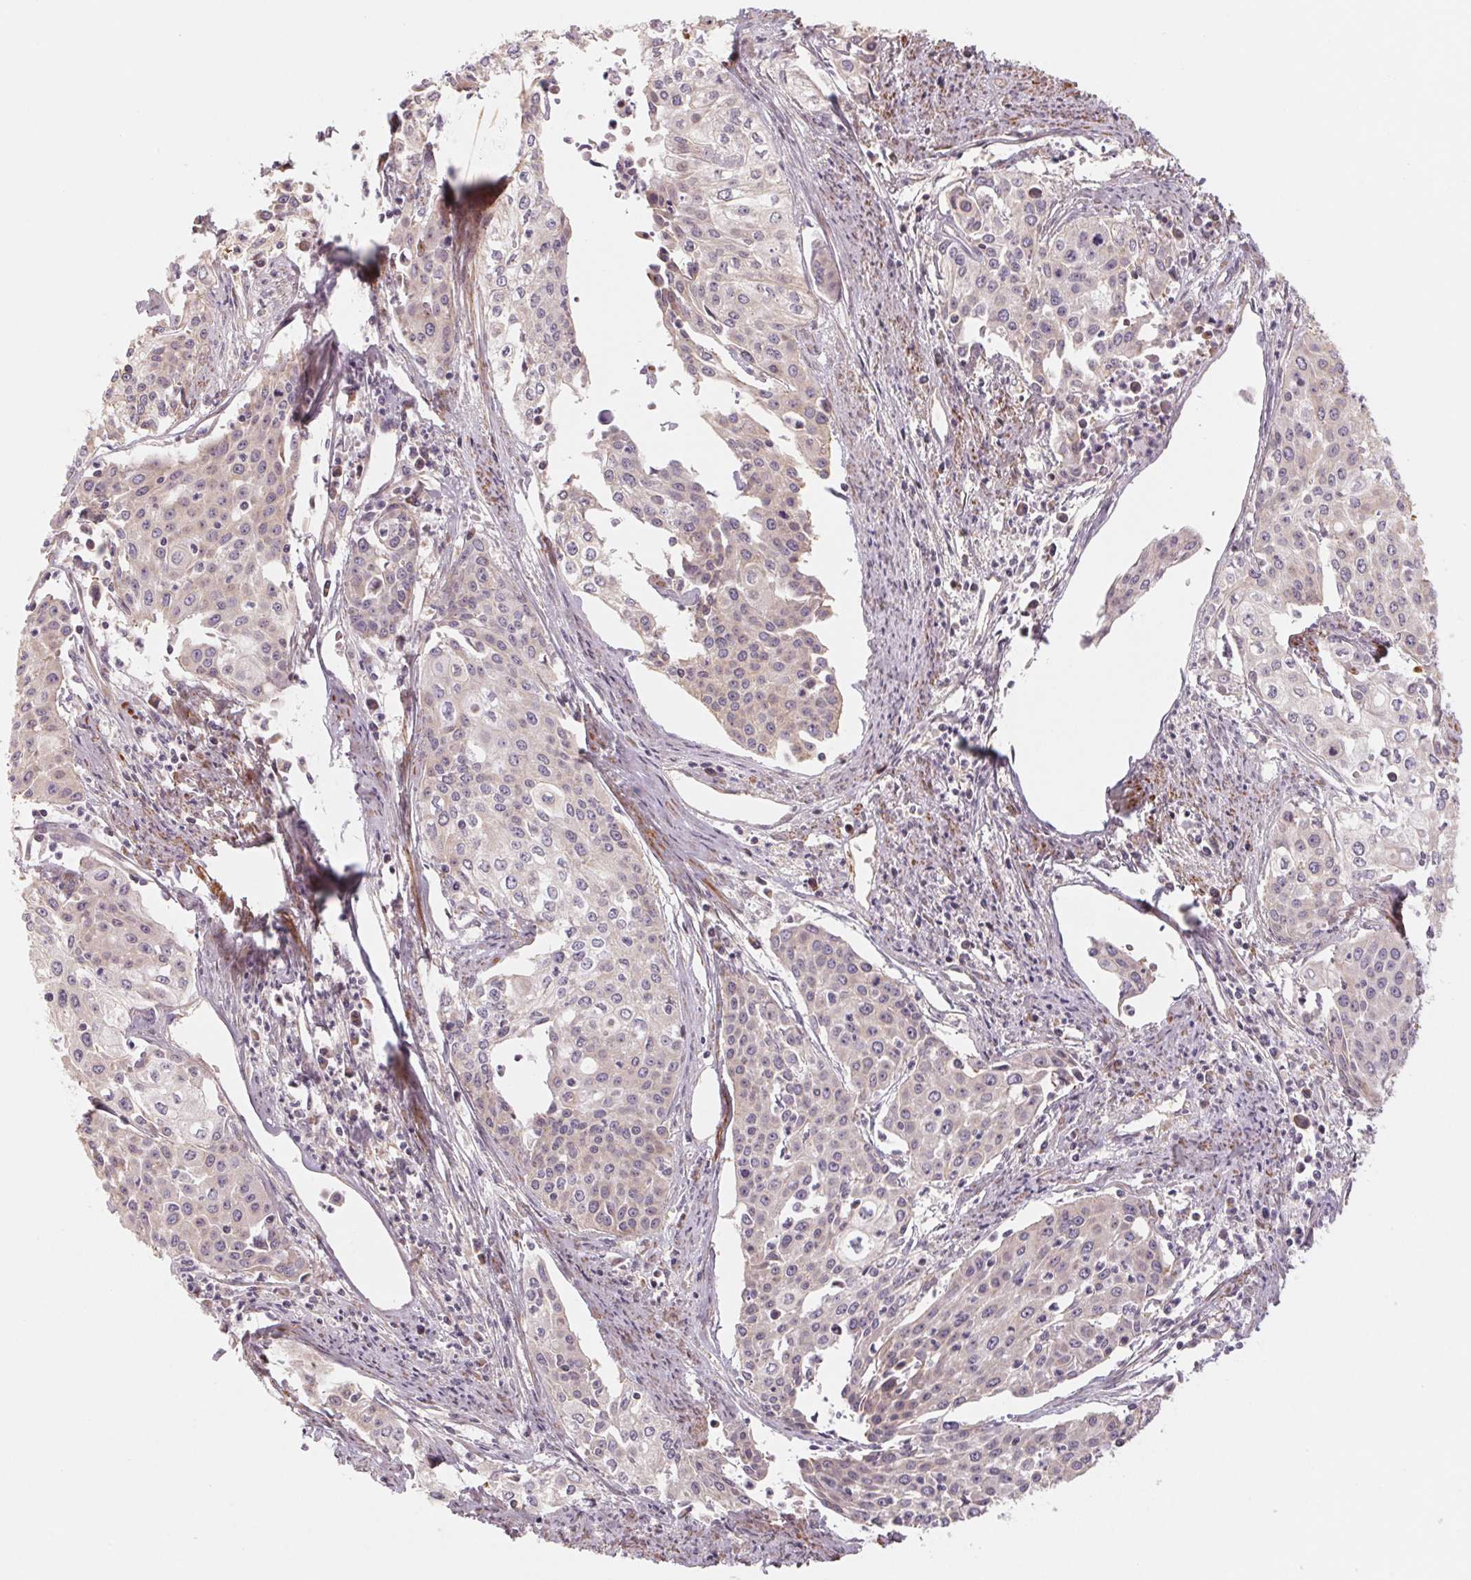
{"staining": {"intensity": "negative", "quantity": "none", "location": "none"}, "tissue": "cervical cancer", "cell_type": "Tumor cells", "image_type": "cancer", "snomed": [{"axis": "morphology", "description": "Squamous cell carcinoma, NOS"}, {"axis": "topography", "description": "Cervix"}], "caption": "Immunohistochemistry photomicrograph of human cervical squamous cell carcinoma stained for a protein (brown), which demonstrates no expression in tumor cells.", "gene": "CCDC112", "patient": {"sex": "female", "age": 39}}